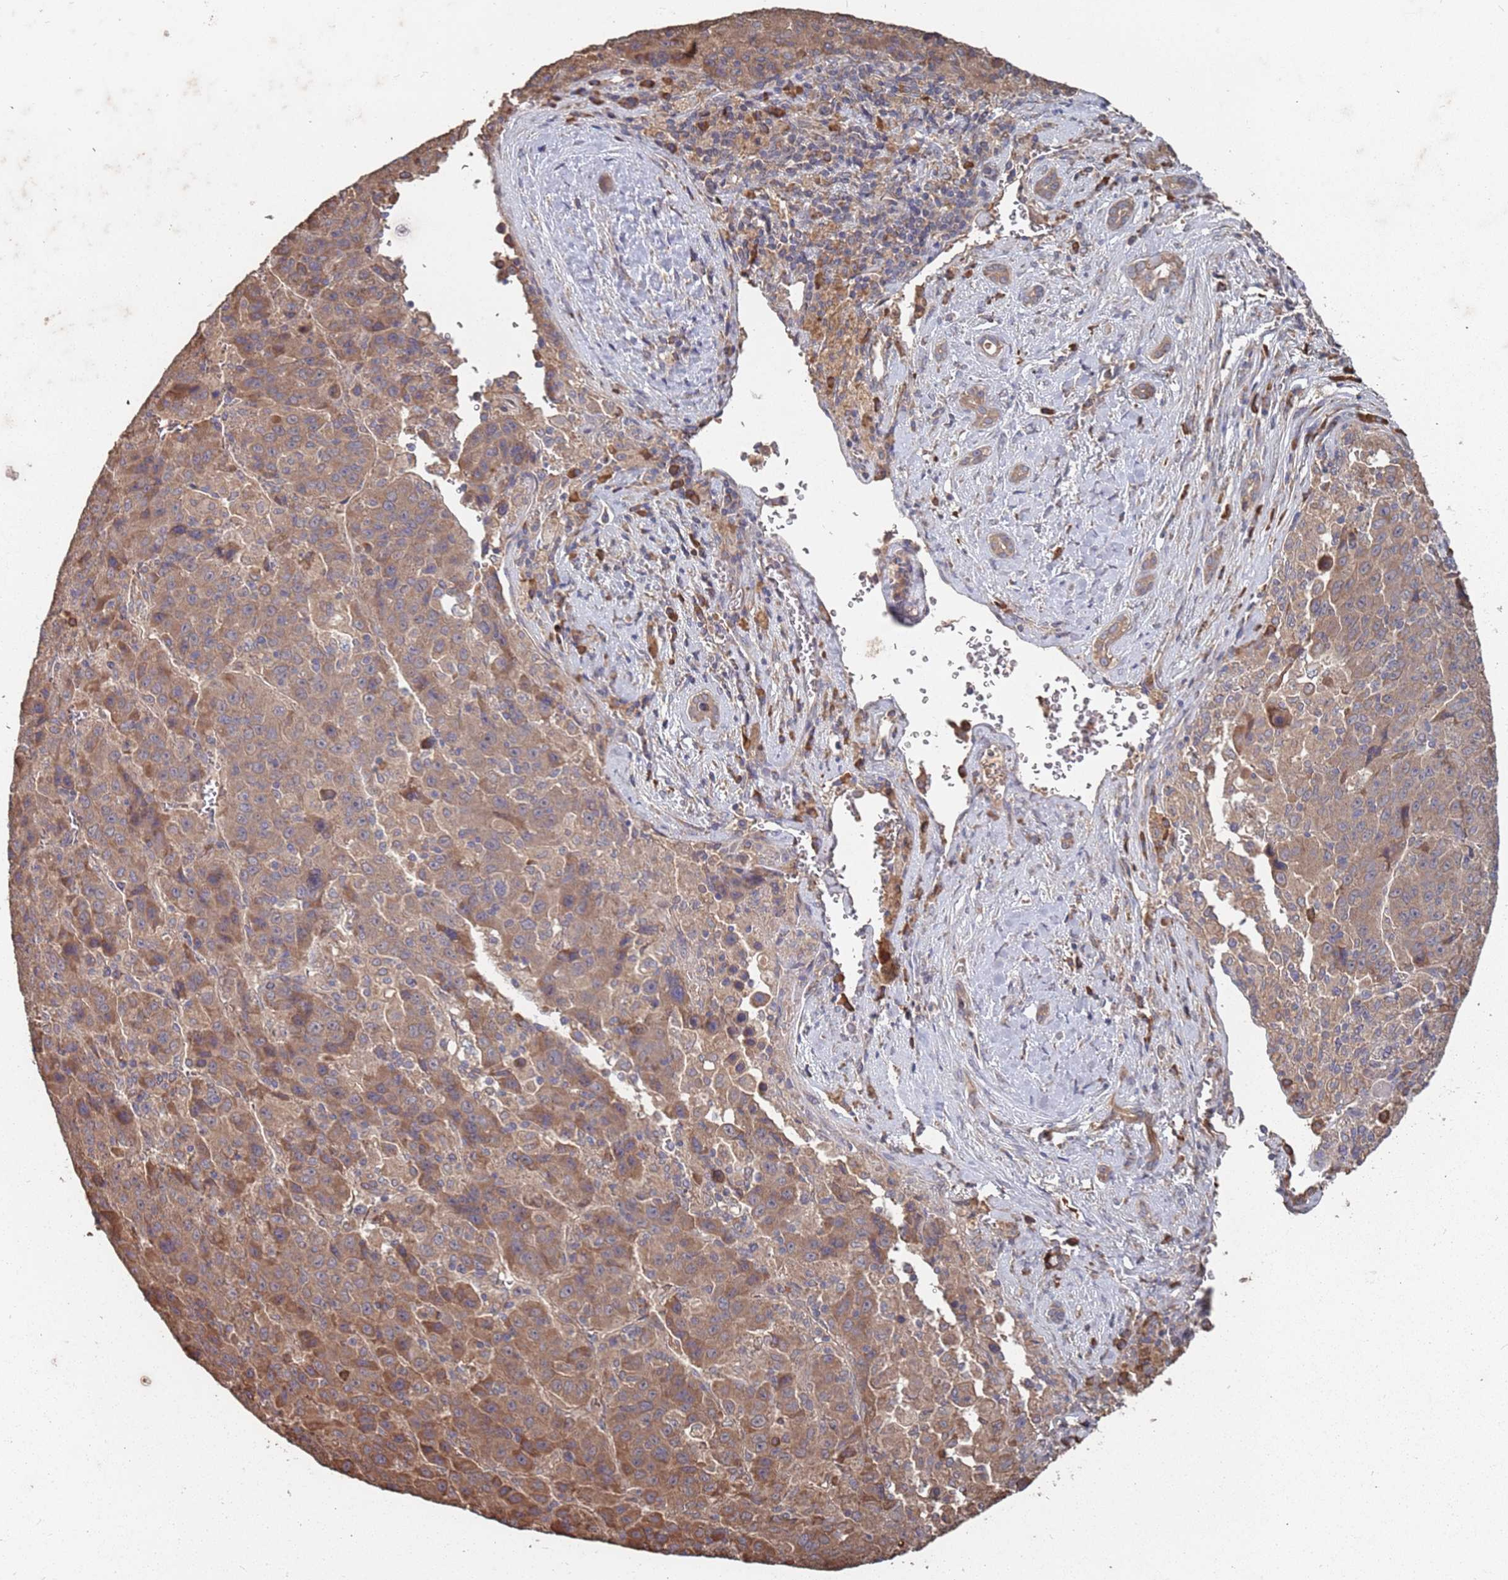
{"staining": {"intensity": "moderate", "quantity": ">75%", "location": "cytoplasmic/membranous"}, "tissue": "liver cancer", "cell_type": "Tumor cells", "image_type": "cancer", "snomed": [{"axis": "morphology", "description": "Carcinoma, Hepatocellular, NOS"}, {"axis": "topography", "description": "Liver"}], "caption": "Human liver hepatocellular carcinoma stained with a brown dye shows moderate cytoplasmic/membranous positive positivity in approximately >75% of tumor cells.", "gene": "ATG5", "patient": {"sex": "female", "age": 53}}